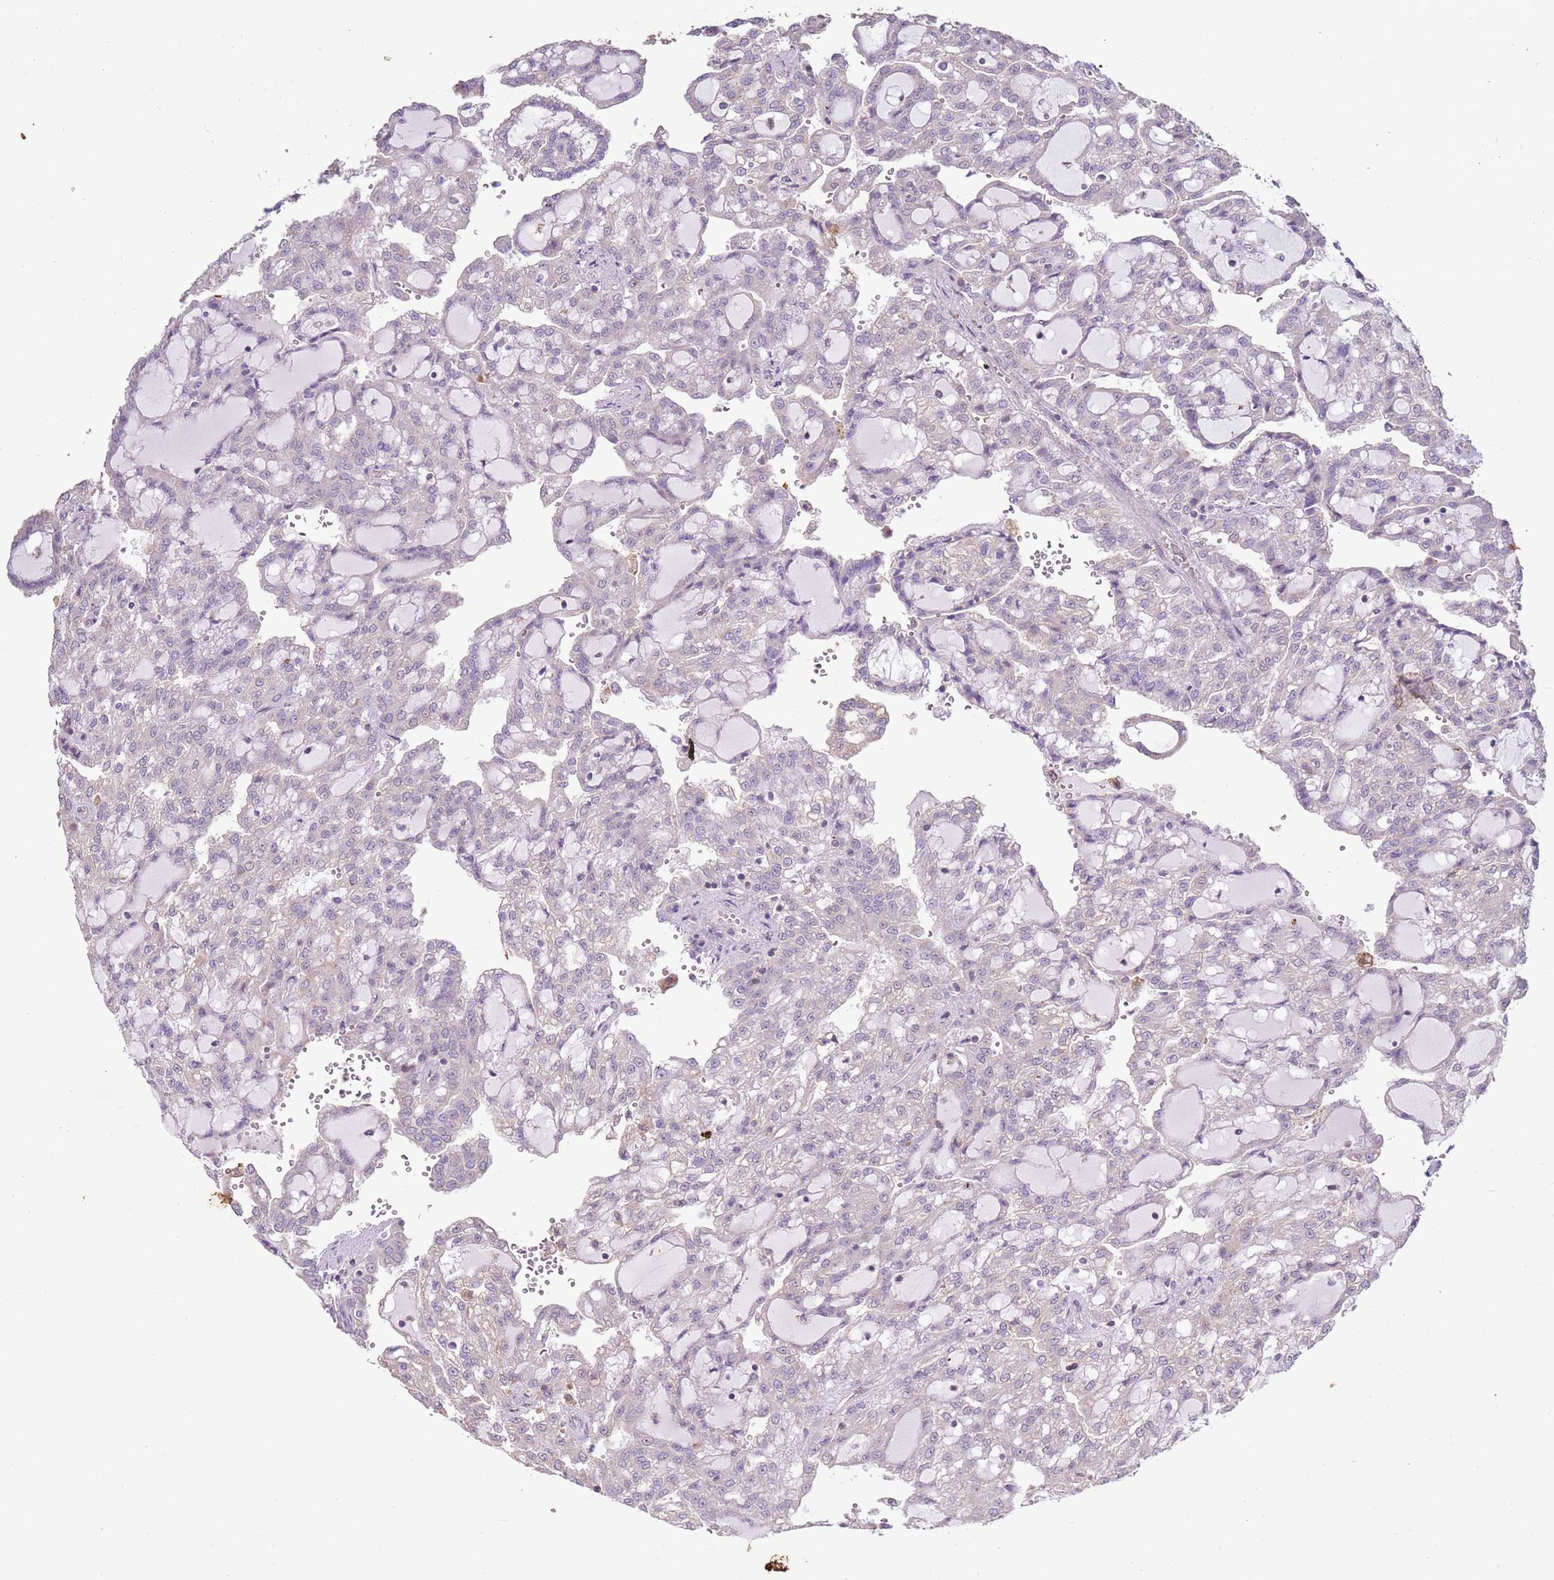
{"staining": {"intensity": "negative", "quantity": "none", "location": "none"}, "tissue": "renal cancer", "cell_type": "Tumor cells", "image_type": "cancer", "snomed": [{"axis": "morphology", "description": "Adenocarcinoma, NOS"}, {"axis": "topography", "description": "Kidney"}], "caption": "A micrograph of adenocarcinoma (renal) stained for a protein demonstrates no brown staining in tumor cells.", "gene": "CAPN9", "patient": {"sex": "male", "age": 63}}